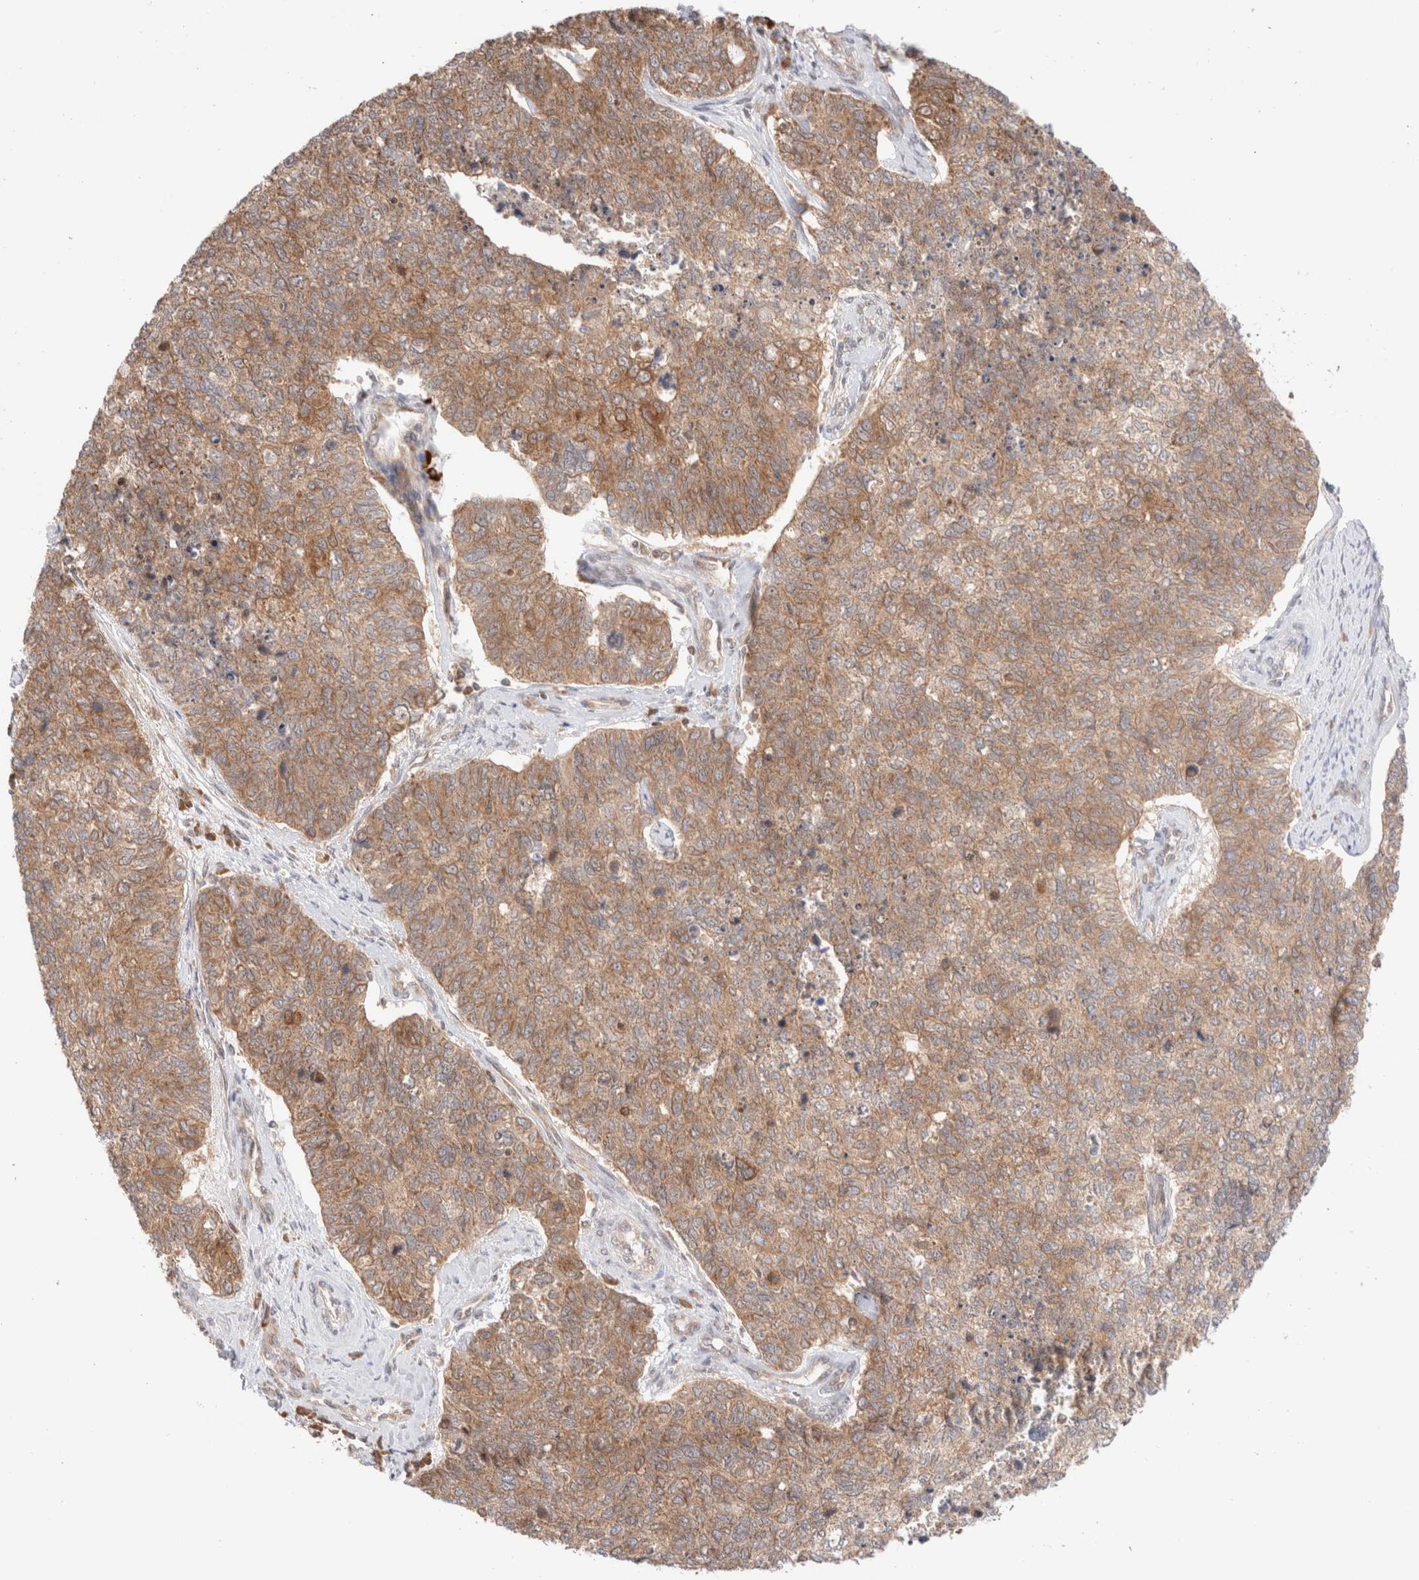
{"staining": {"intensity": "moderate", "quantity": ">75%", "location": "cytoplasmic/membranous"}, "tissue": "cervical cancer", "cell_type": "Tumor cells", "image_type": "cancer", "snomed": [{"axis": "morphology", "description": "Squamous cell carcinoma, NOS"}, {"axis": "topography", "description": "Cervix"}], "caption": "The micrograph demonstrates immunohistochemical staining of squamous cell carcinoma (cervical). There is moderate cytoplasmic/membranous expression is appreciated in about >75% of tumor cells.", "gene": "XKR4", "patient": {"sex": "female", "age": 63}}